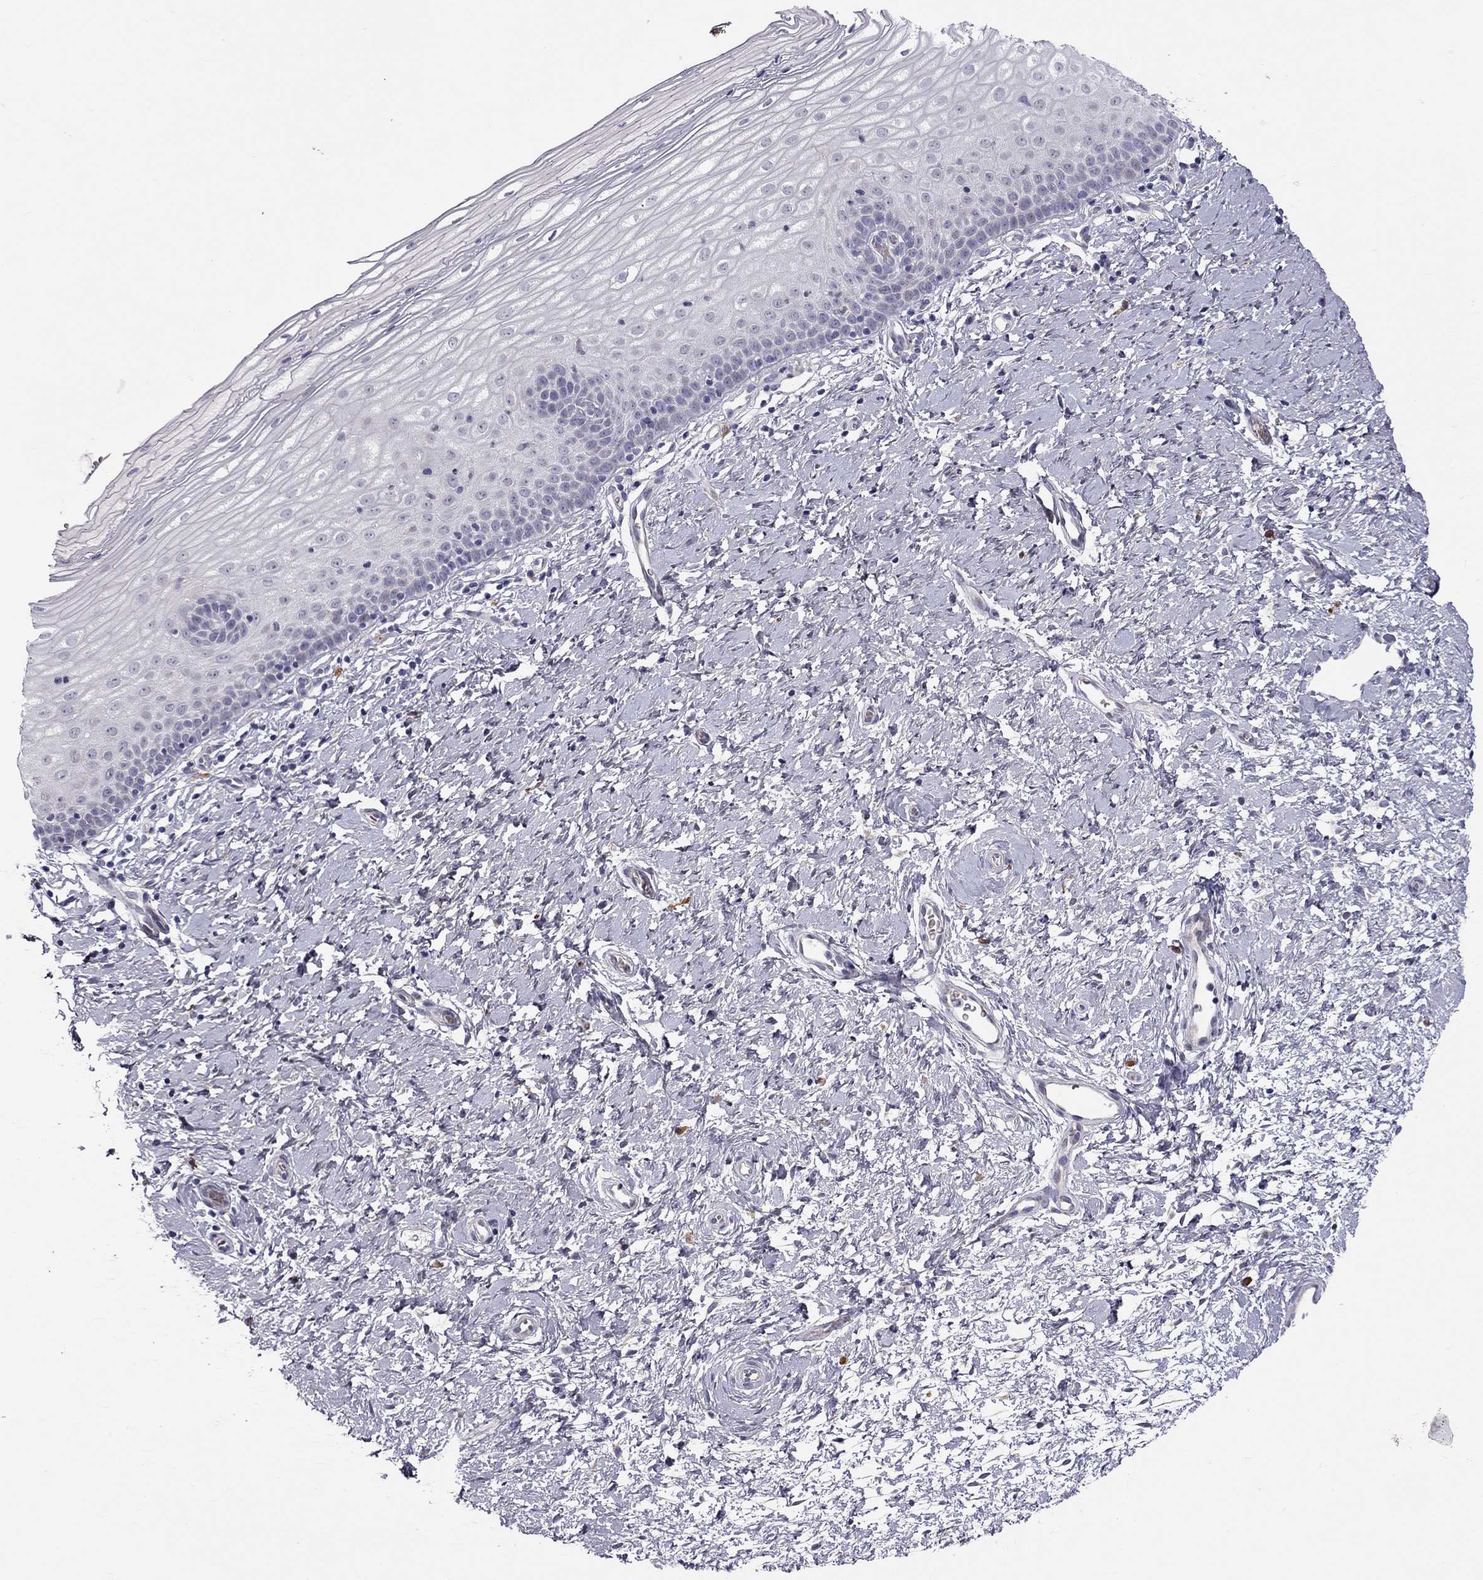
{"staining": {"intensity": "negative", "quantity": "none", "location": "none"}, "tissue": "cervix", "cell_type": "Glandular cells", "image_type": "normal", "snomed": [{"axis": "morphology", "description": "Normal tissue, NOS"}, {"axis": "topography", "description": "Cervix"}], "caption": "The histopathology image demonstrates no staining of glandular cells in benign cervix. Brightfield microscopy of IHC stained with DAB (brown) and hematoxylin (blue), captured at high magnification.", "gene": "C8orf88", "patient": {"sex": "female", "age": 37}}